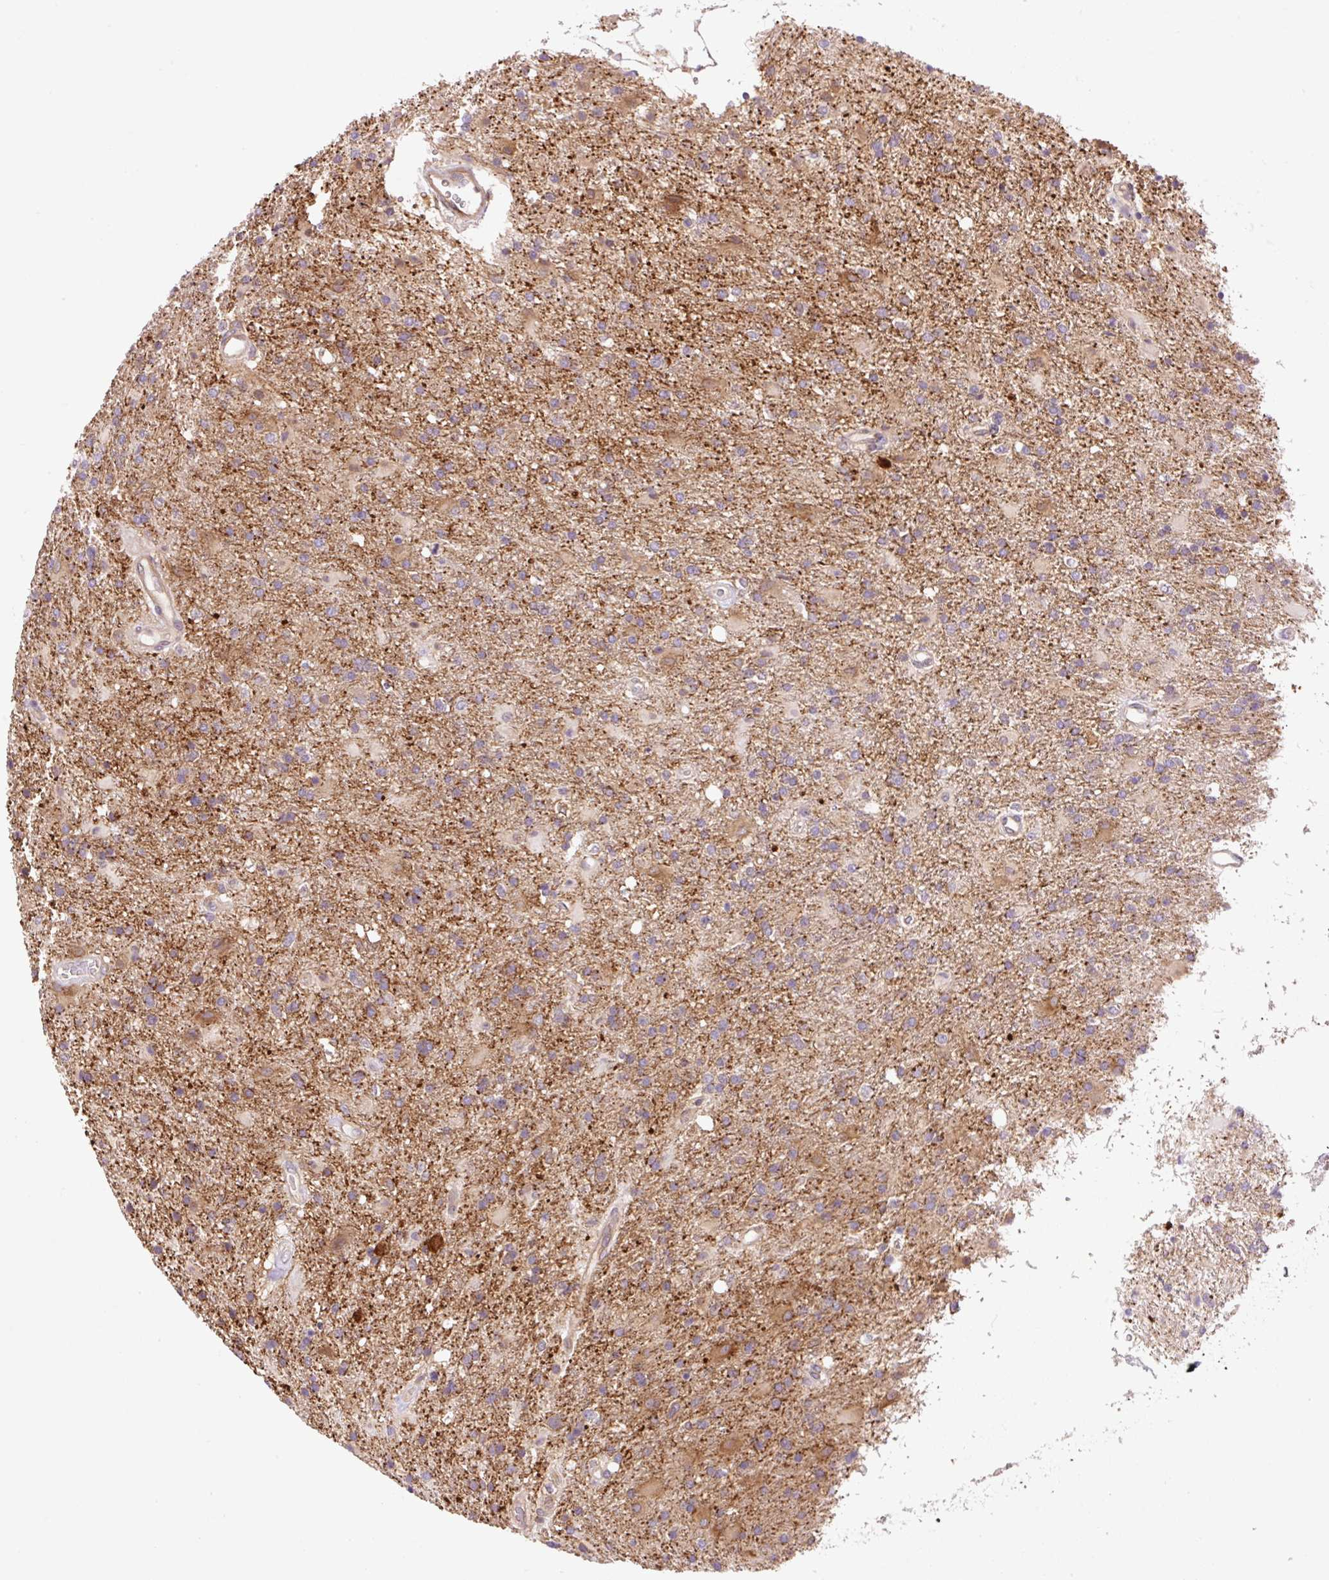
{"staining": {"intensity": "moderate", "quantity": "25%-75%", "location": "cytoplasmic/membranous"}, "tissue": "glioma", "cell_type": "Tumor cells", "image_type": "cancer", "snomed": [{"axis": "morphology", "description": "Glioma, malignant, High grade"}, {"axis": "topography", "description": "Brain"}], "caption": "Protein expression analysis of high-grade glioma (malignant) displays moderate cytoplasmic/membranous staining in approximately 25%-75% of tumor cells.", "gene": "CAMK2B", "patient": {"sex": "male", "age": 56}}